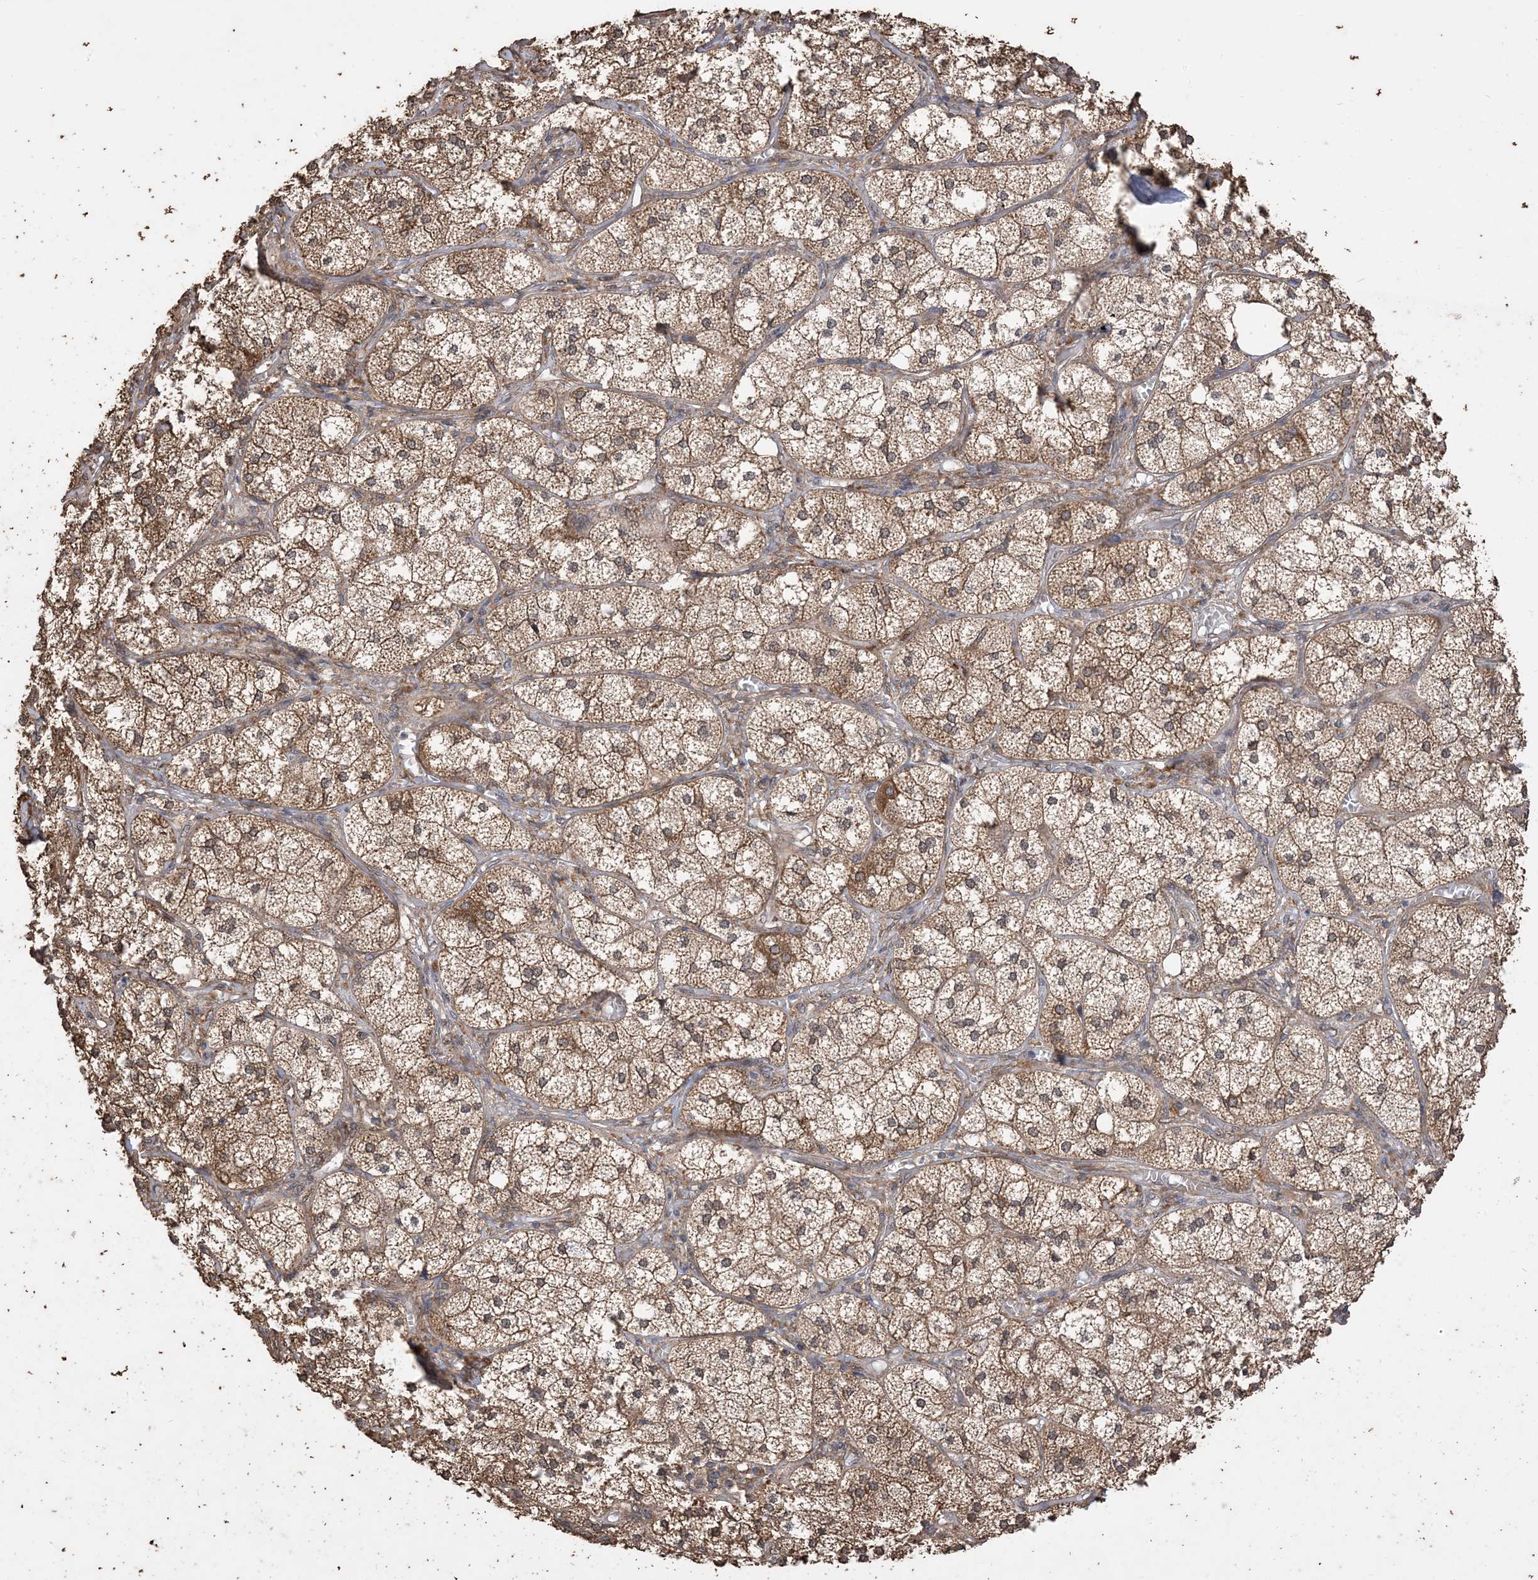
{"staining": {"intensity": "strong", "quantity": ">75%", "location": "cytoplasmic/membranous"}, "tissue": "adrenal gland", "cell_type": "Glandular cells", "image_type": "normal", "snomed": [{"axis": "morphology", "description": "Normal tissue, NOS"}, {"axis": "topography", "description": "Adrenal gland"}], "caption": "About >75% of glandular cells in benign adrenal gland reveal strong cytoplasmic/membranous protein staining as visualized by brown immunohistochemical staining.", "gene": "ZKSCAN5", "patient": {"sex": "female", "age": 61}}